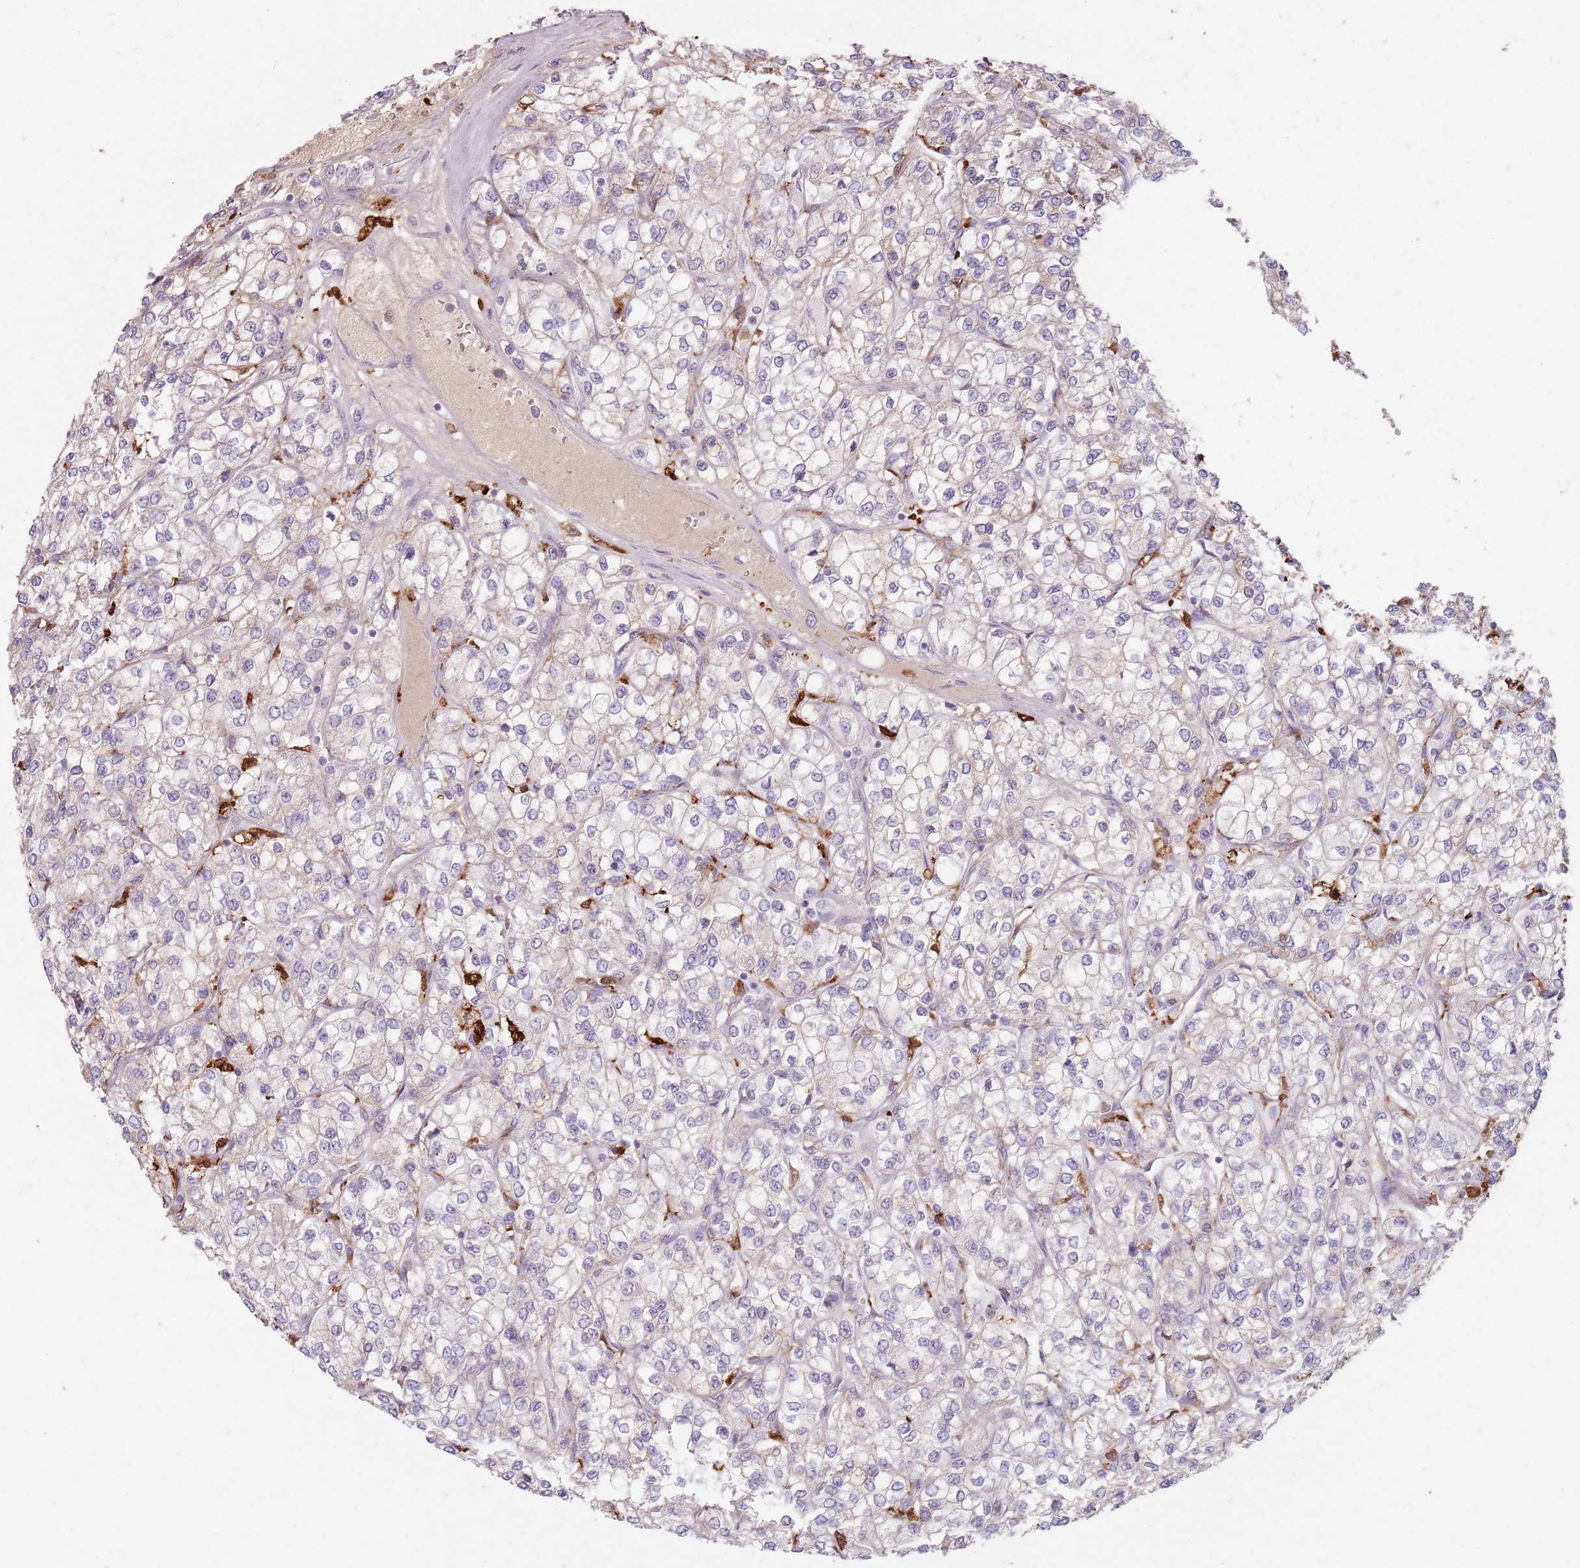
{"staining": {"intensity": "negative", "quantity": "none", "location": "none"}, "tissue": "renal cancer", "cell_type": "Tumor cells", "image_type": "cancer", "snomed": [{"axis": "morphology", "description": "Adenocarcinoma, NOS"}, {"axis": "topography", "description": "Kidney"}], "caption": "This is an IHC image of renal adenocarcinoma. There is no positivity in tumor cells.", "gene": "GDPGP1", "patient": {"sex": "male", "age": 80}}